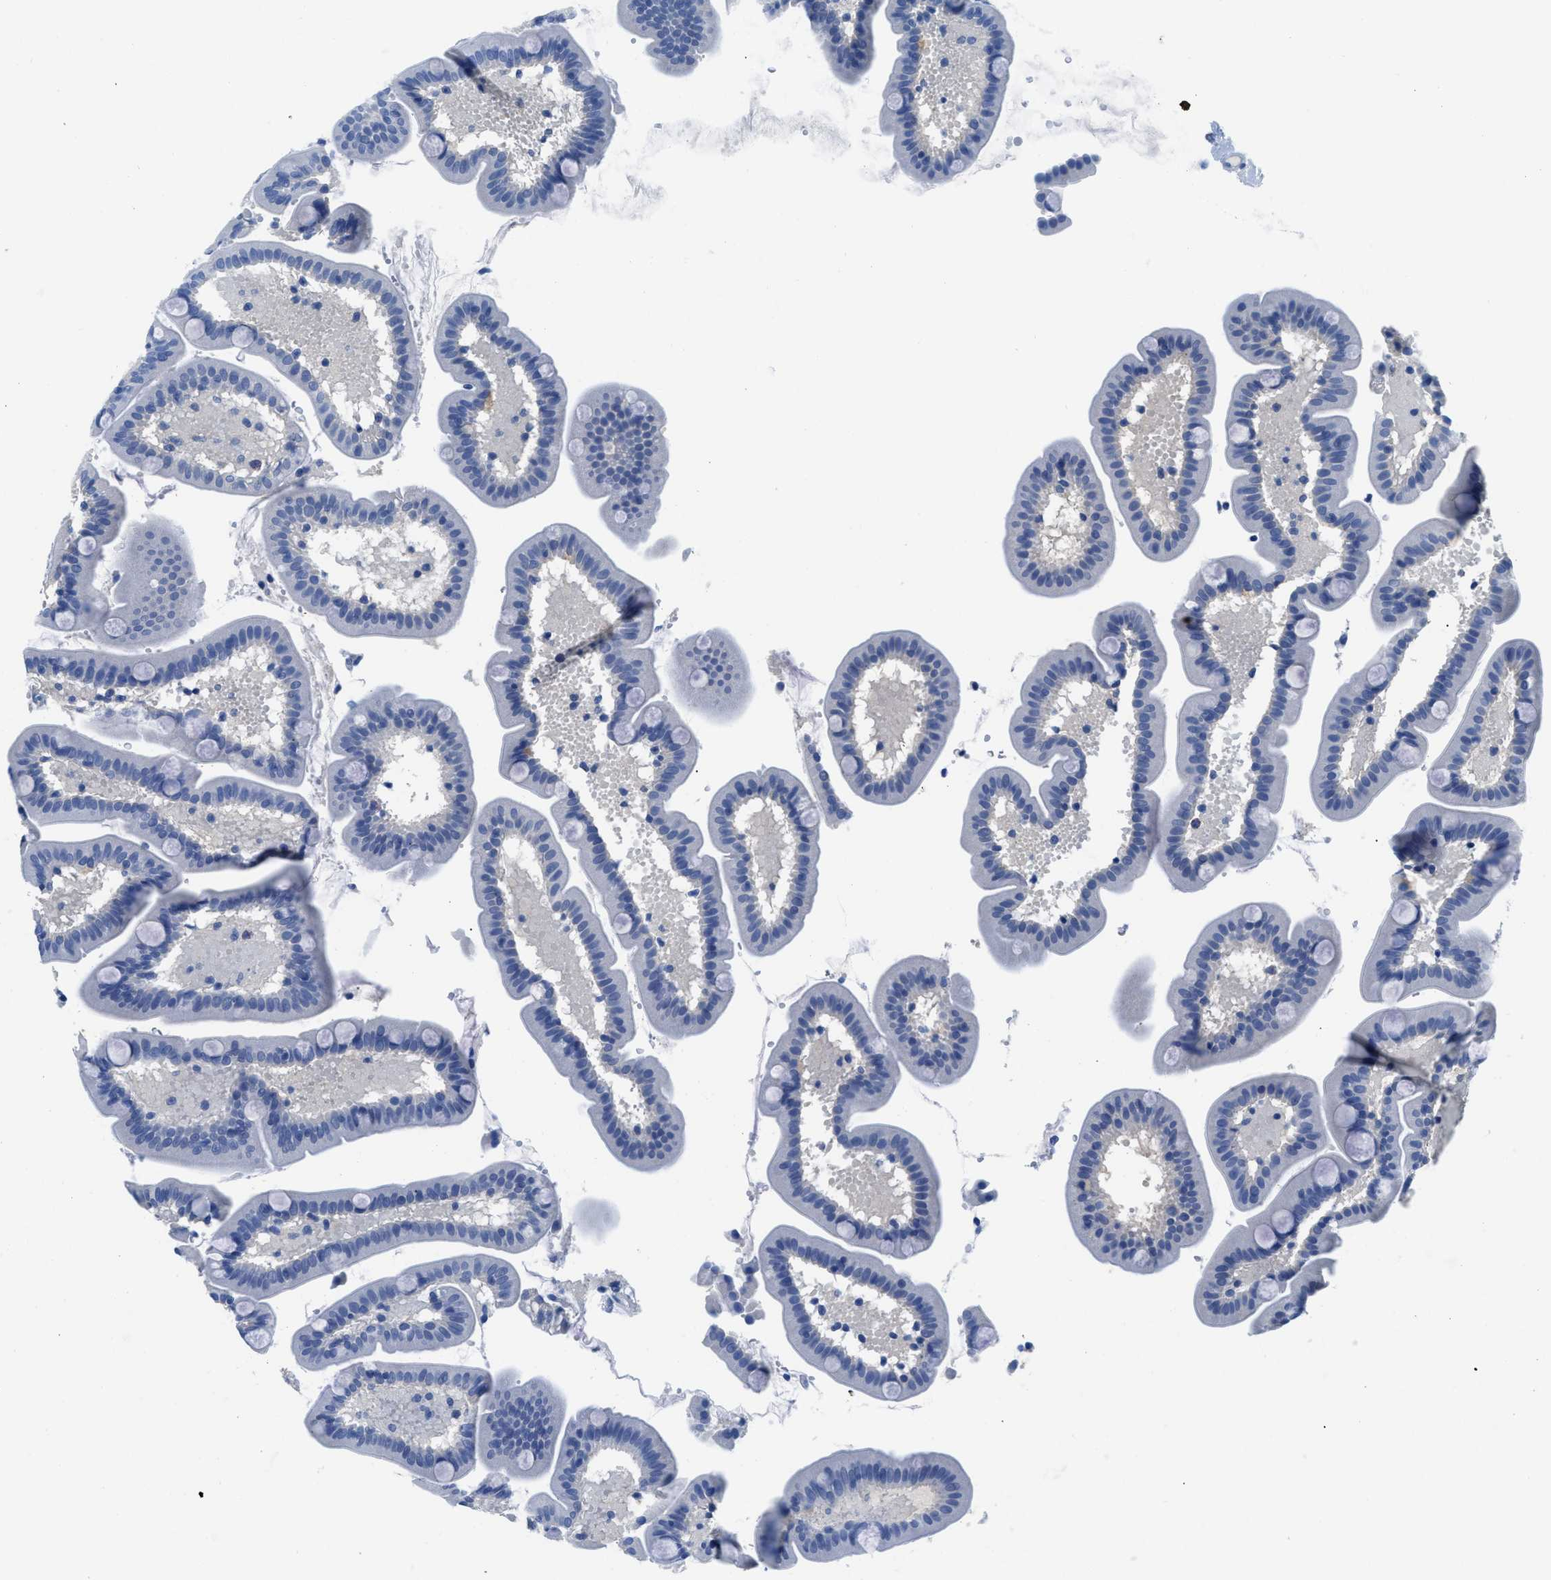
{"staining": {"intensity": "negative", "quantity": "none", "location": "none"}, "tissue": "duodenum", "cell_type": "Glandular cells", "image_type": "normal", "snomed": [{"axis": "morphology", "description": "Normal tissue, NOS"}, {"axis": "topography", "description": "Duodenum"}], "caption": "DAB immunohistochemical staining of unremarkable duodenum shows no significant staining in glandular cells.", "gene": "SLC10A6", "patient": {"sex": "male", "age": 54}}